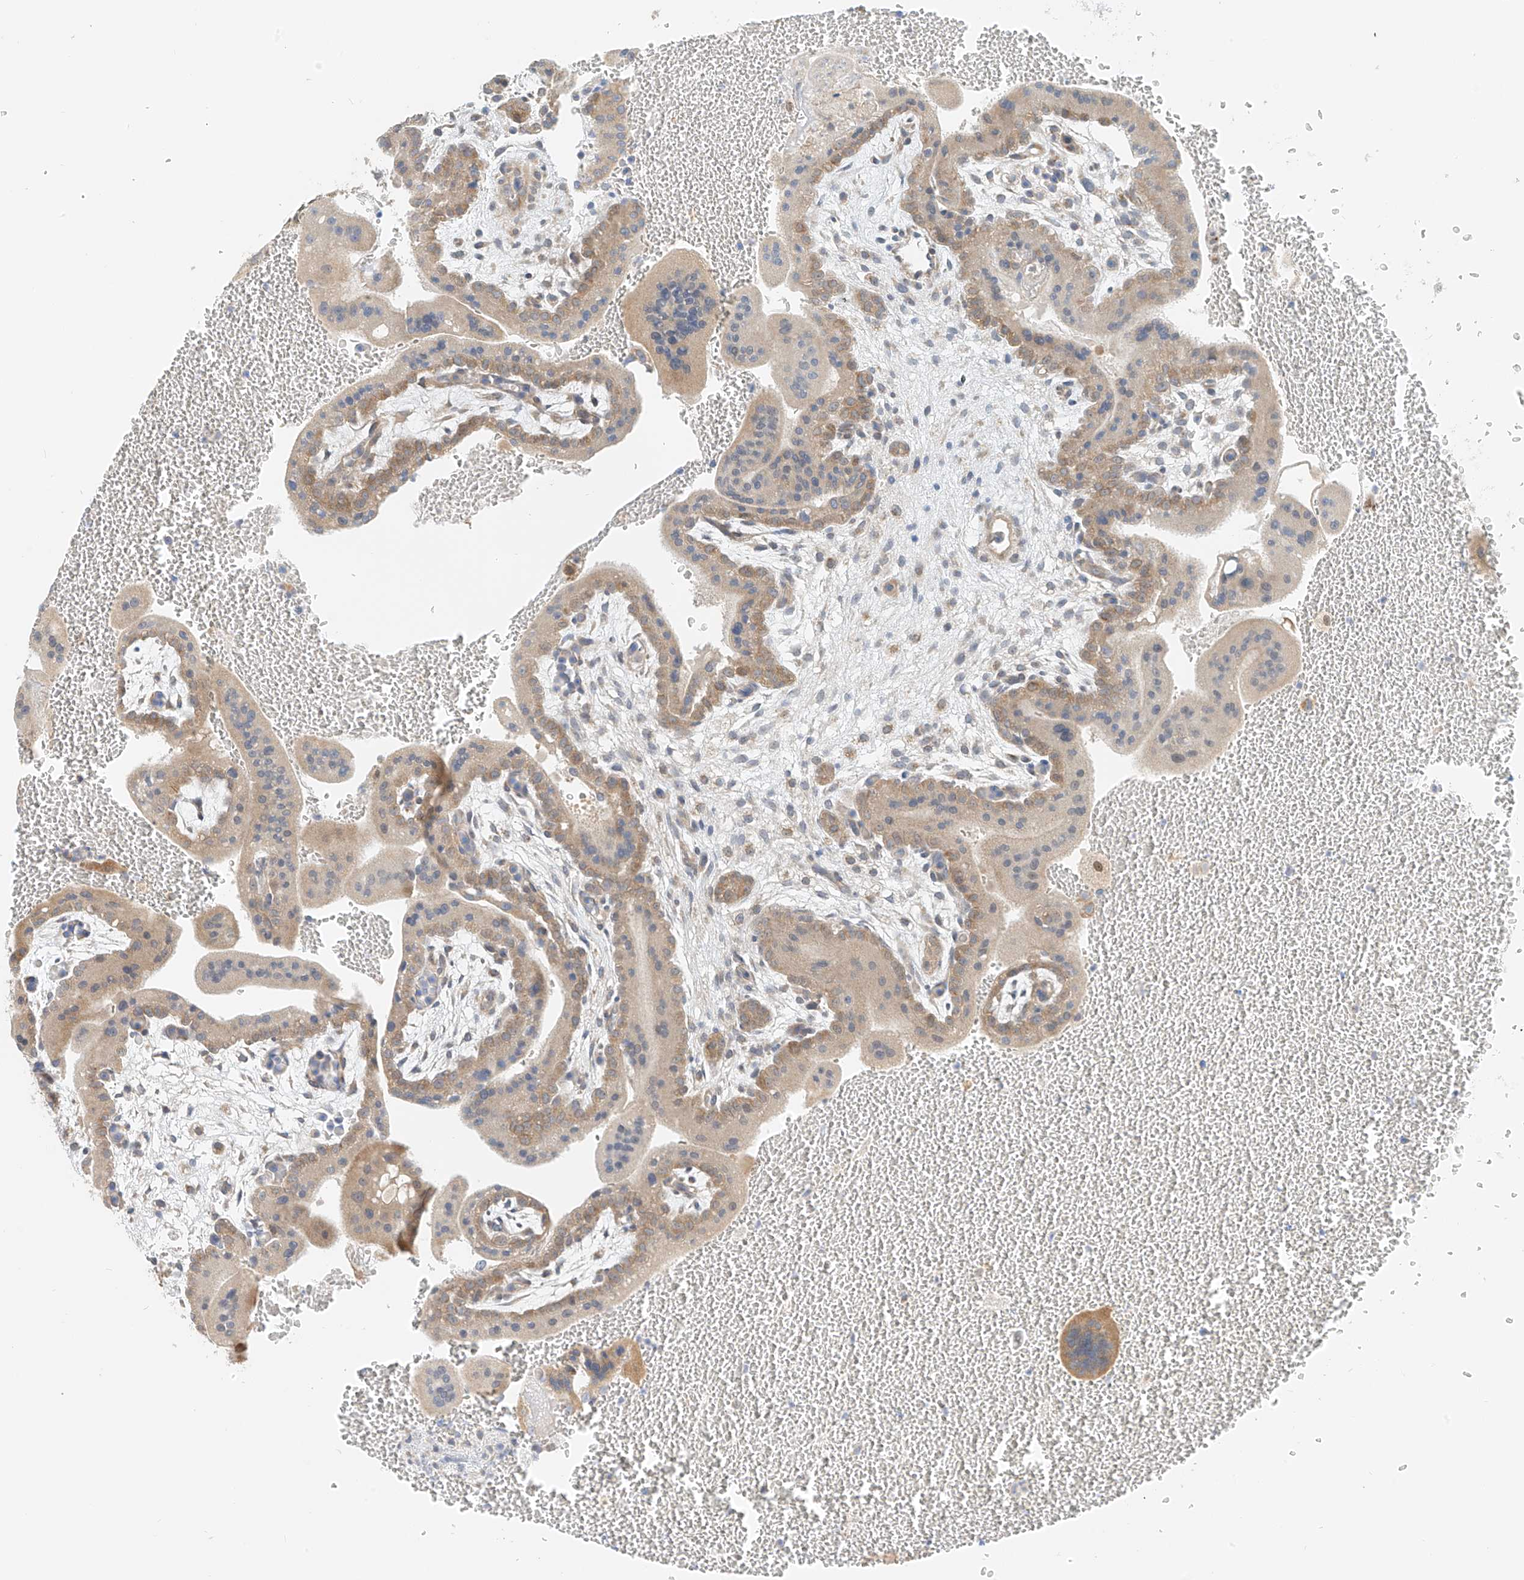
{"staining": {"intensity": "moderate", "quantity": ">75%", "location": "cytoplasmic/membranous"}, "tissue": "placenta", "cell_type": "Trophoblastic cells", "image_type": "normal", "snomed": [{"axis": "morphology", "description": "Normal tissue, NOS"}, {"axis": "topography", "description": "Placenta"}], "caption": "Immunohistochemical staining of benign placenta demonstrates moderate cytoplasmic/membranous protein expression in approximately >75% of trophoblastic cells.", "gene": "PPA2", "patient": {"sex": "female", "age": 35}}